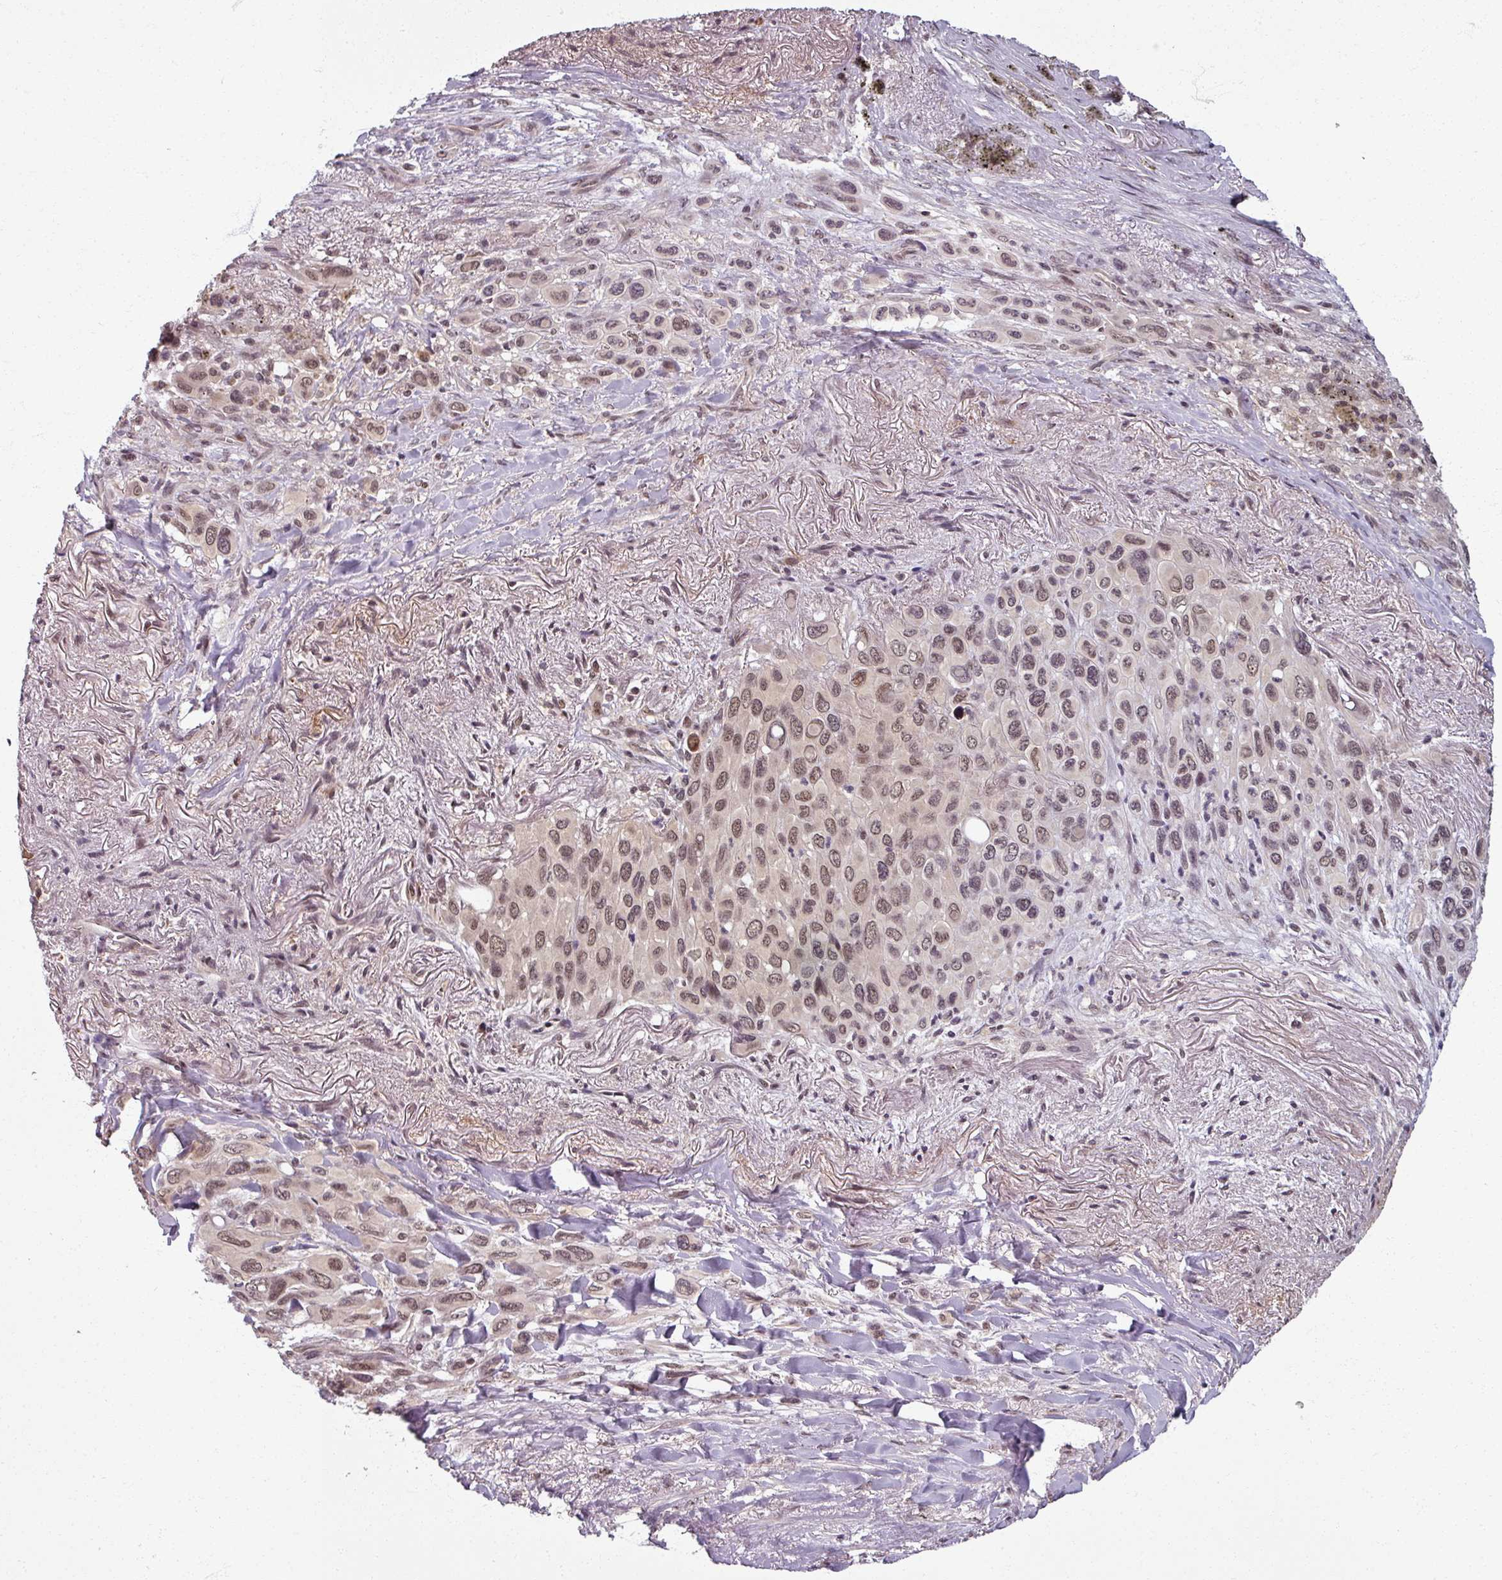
{"staining": {"intensity": "moderate", "quantity": "25%-75%", "location": "nuclear"}, "tissue": "melanoma", "cell_type": "Tumor cells", "image_type": "cancer", "snomed": [{"axis": "morphology", "description": "Malignant melanoma, Metastatic site"}, {"axis": "topography", "description": "Lung"}], "caption": "Human melanoma stained for a protein (brown) reveals moderate nuclear positive positivity in about 25%-75% of tumor cells.", "gene": "POLR2G", "patient": {"sex": "male", "age": 48}}